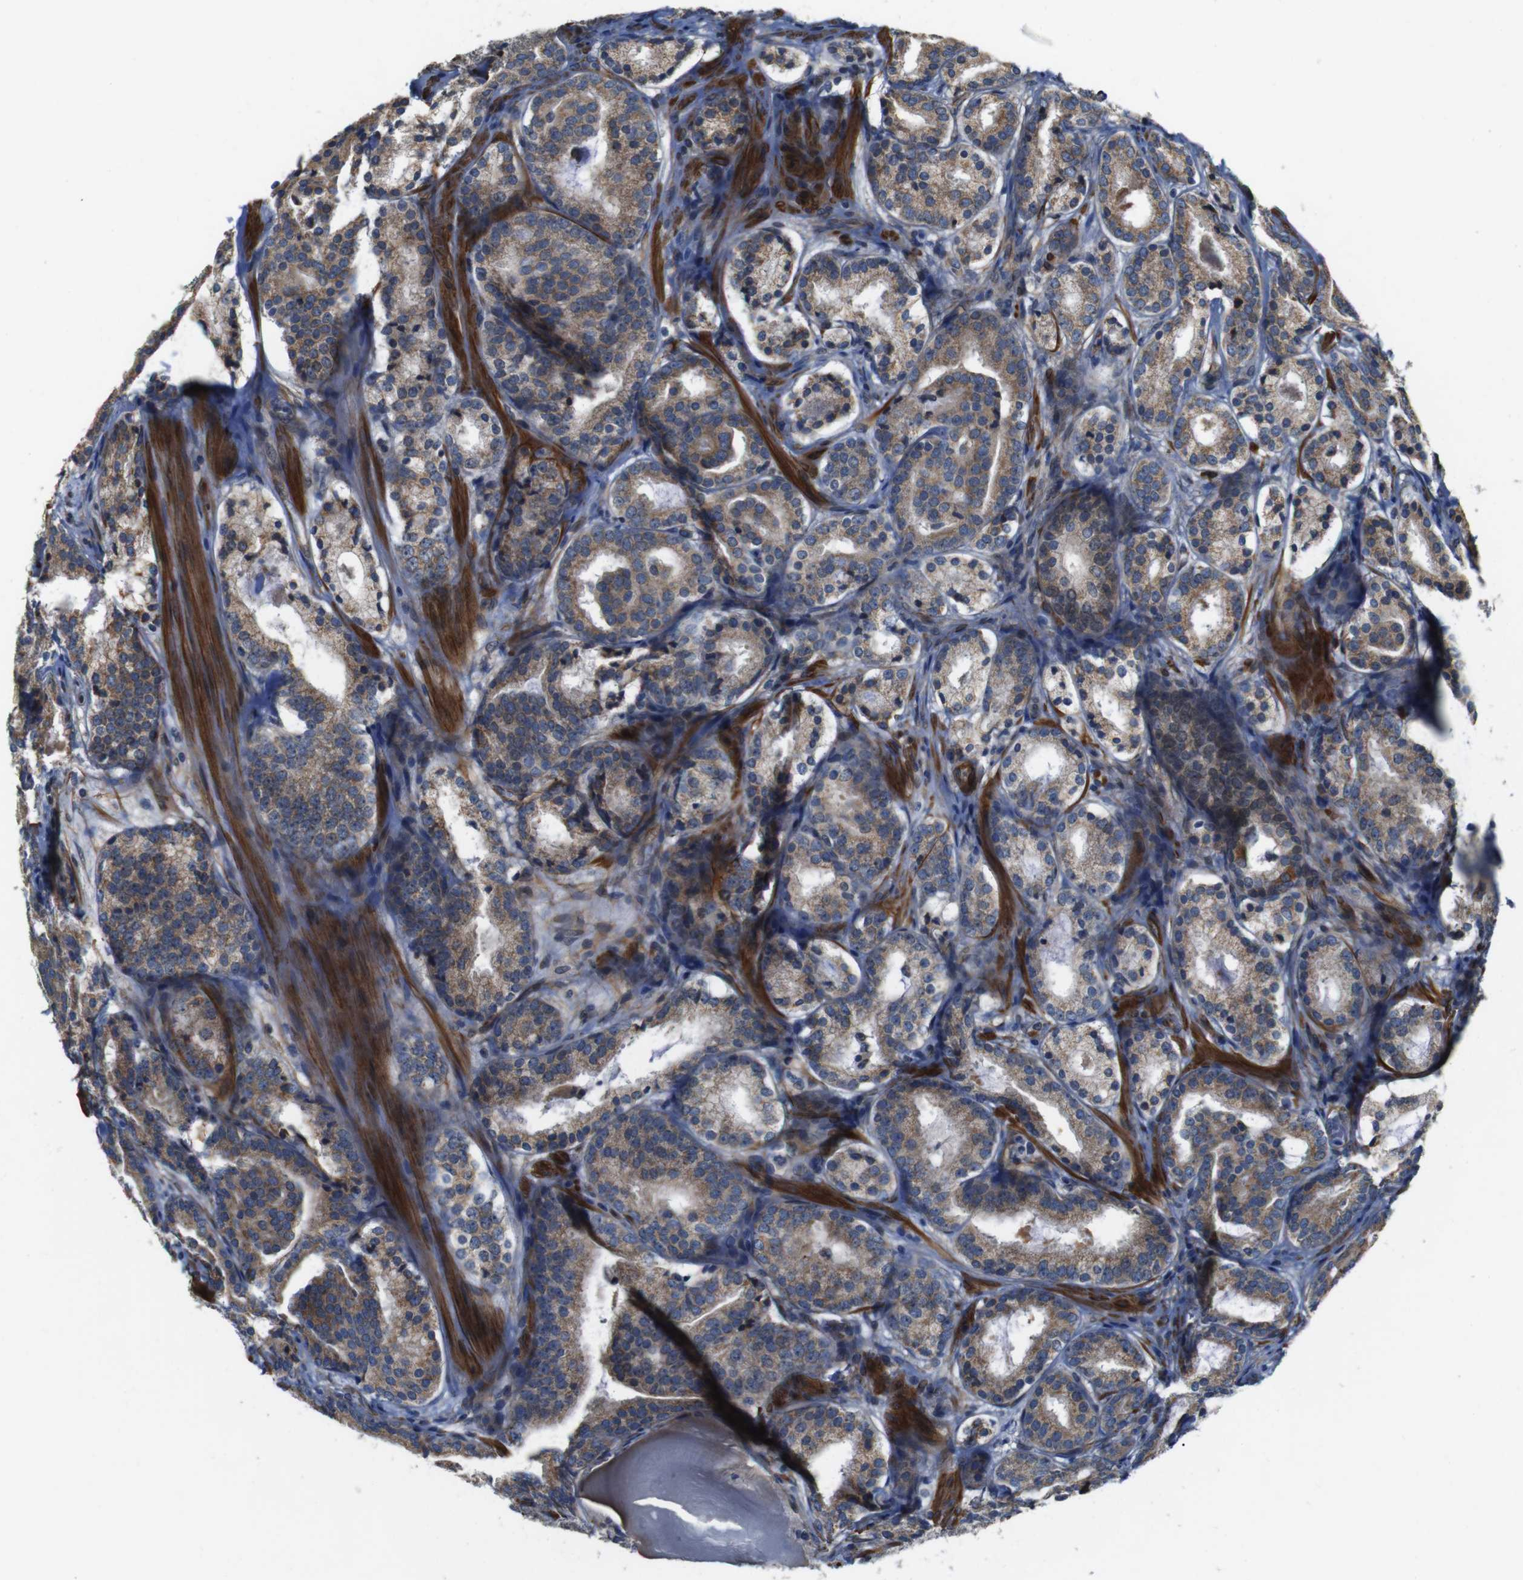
{"staining": {"intensity": "weak", "quantity": ">75%", "location": "cytoplasmic/membranous"}, "tissue": "prostate cancer", "cell_type": "Tumor cells", "image_type": "cancer", "snomed": [{"axis": "morphology", "description": "Adenocarcinoma, Low grade"}, {"axis": "topography", "description": "Prostate"}], "caption": "Prostate low-grade adenocarcinoma stained with immunohistochemistry demonstrates weak cytoplasmic/membranous staining in approximately >75% of tumor cells.", "gene": "GGT7", "patient": {"sex": "male", "age": 69}}